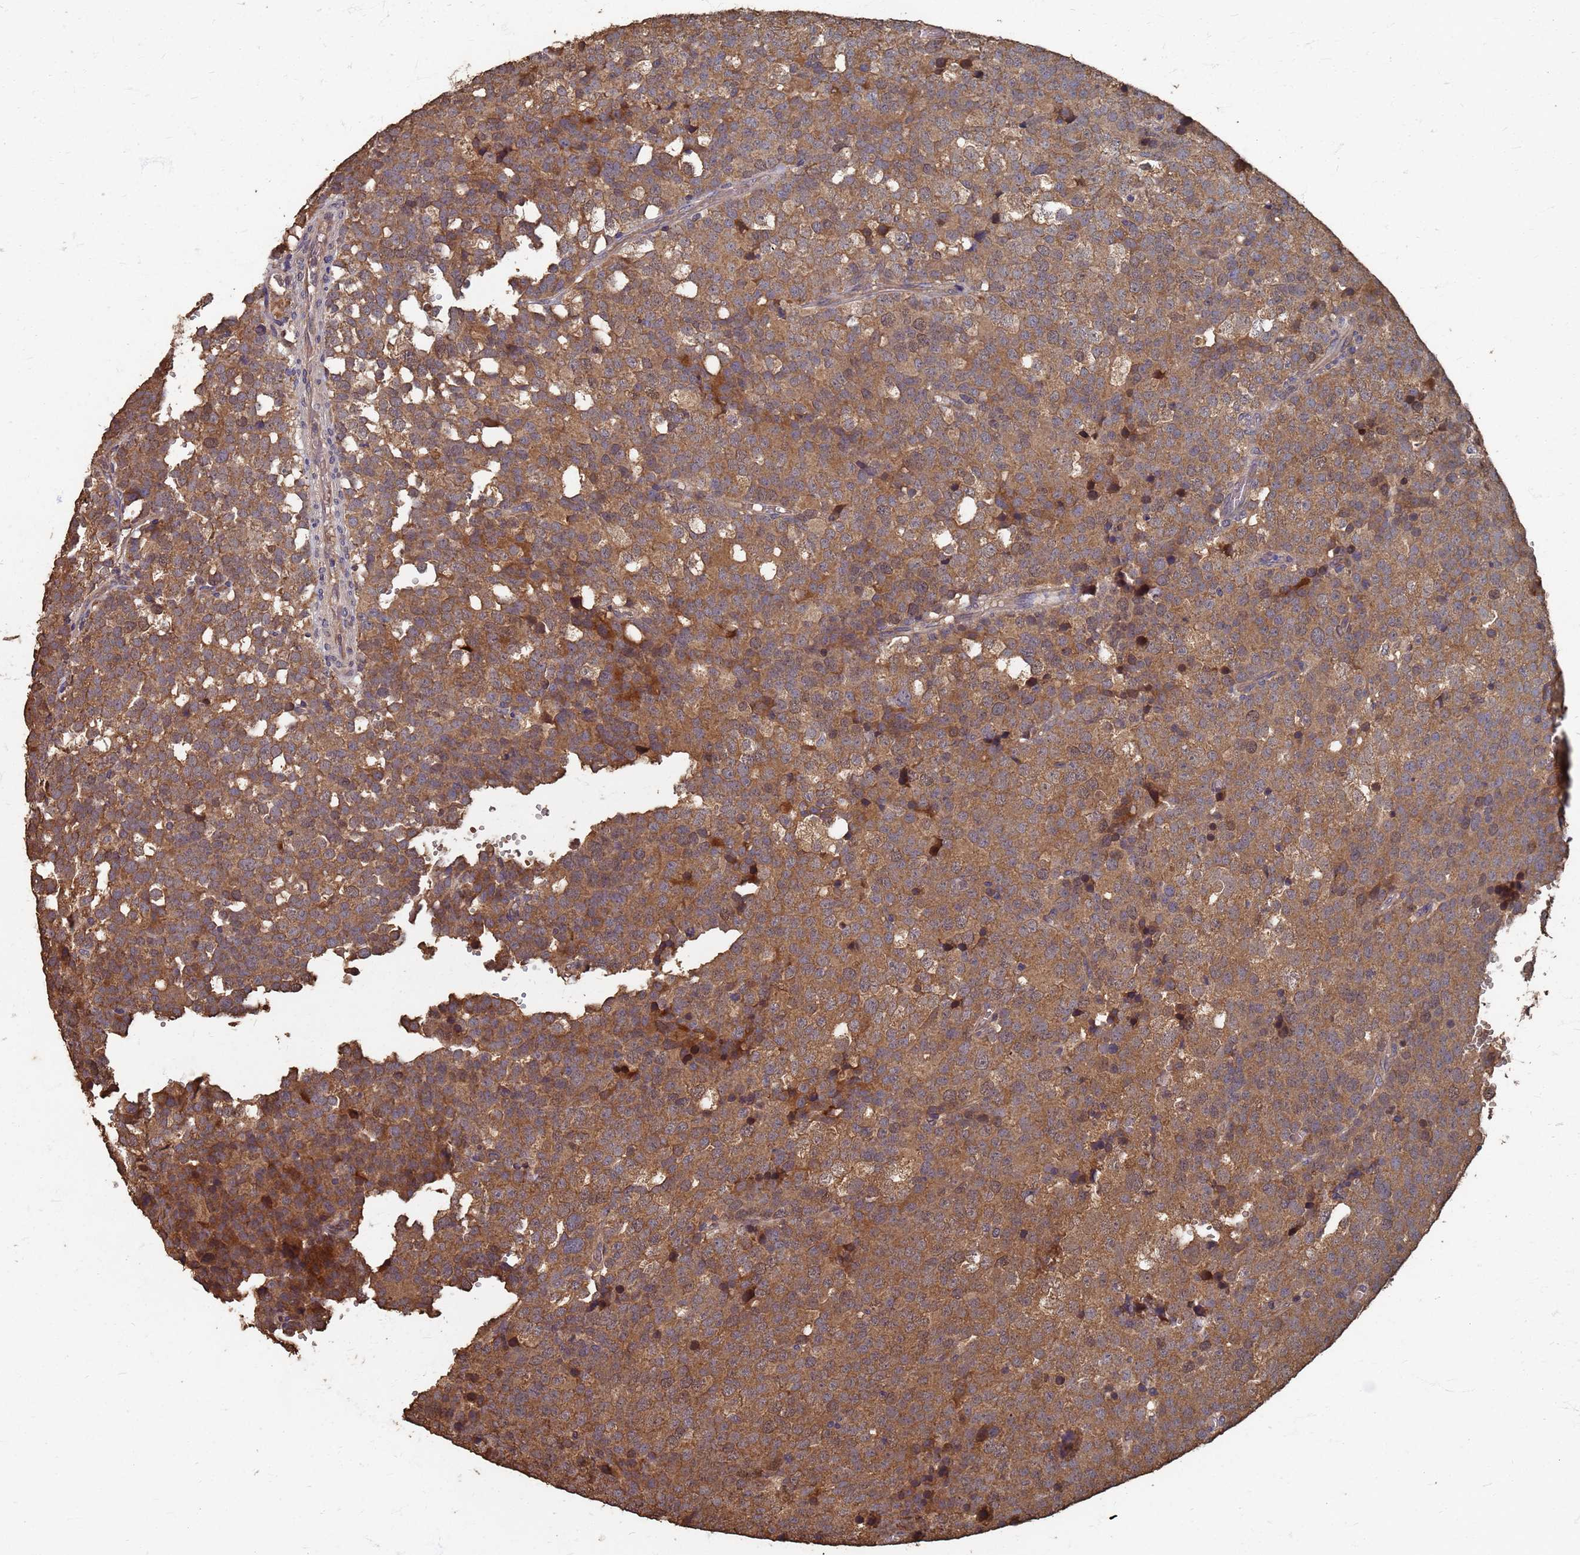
{"staining": {"intensity": "moderate", "quantity": ">75%", "location": "cytoplasmic/membranous"}, "tissue": "testis cancer", "cell_type": "Tumor cells", "image_type": "cancer", "snomed": [{"axis": "morphology", "description": "Seminoma, NOS"}, {"axis": "topography", "description": "Testis"}], "caption": "Immunohistochemical staining of human testis cancer shows medium levels of moderate cytoplasmic/membranous staining in approximately >75% of tumor cells.", "gene": "DPH5", "patient": {"sex": "male", "age": 71}}